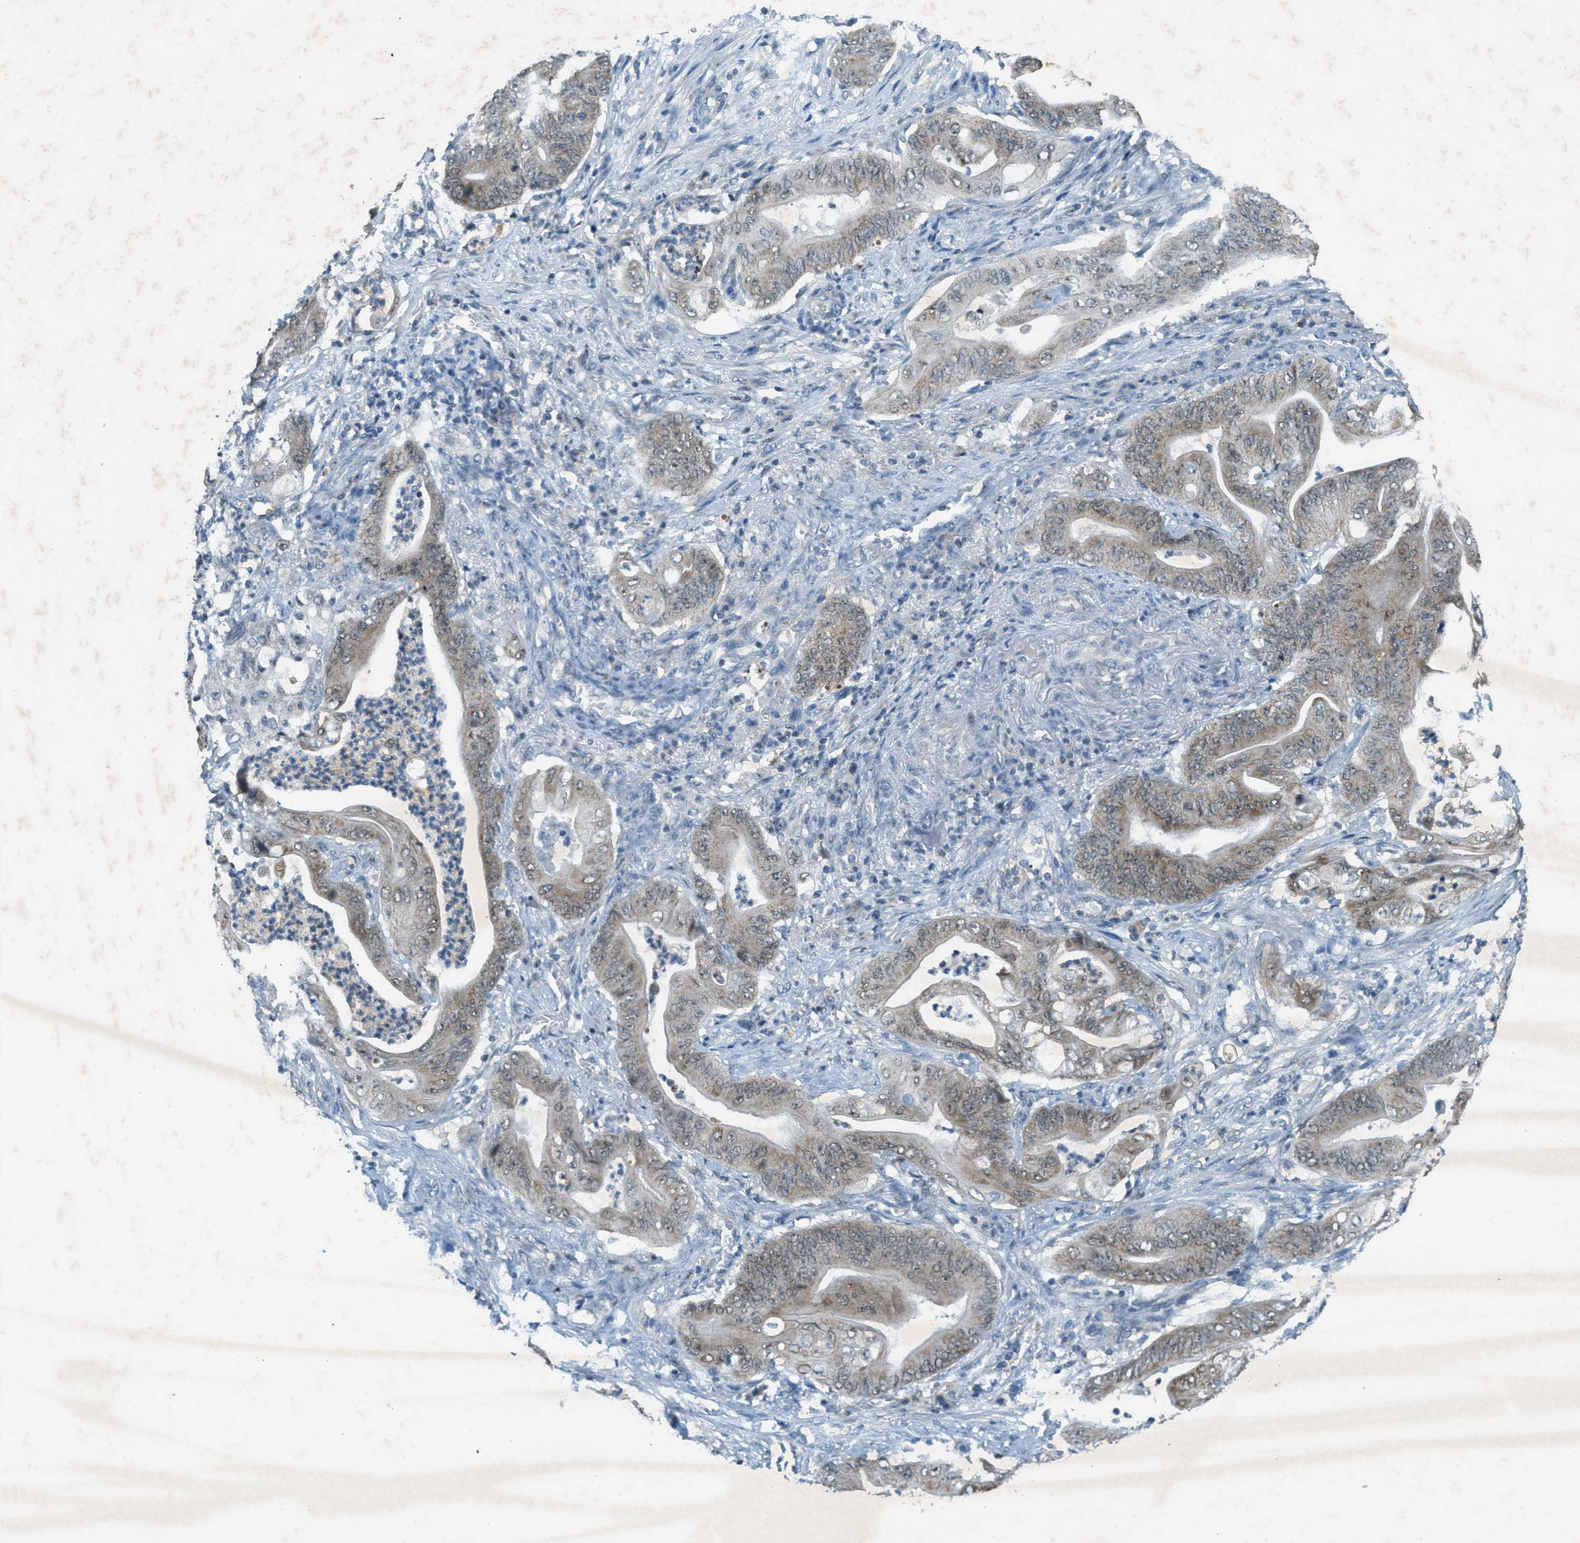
{"staining": {"intensity": "weak", "quantity": ">75%", "location": "cytoplasmic/membranous,nuclear"}, "tissue": "stomach cancer", "cell_type": "Tumor cells", "image_type": "cancer", "snomed": [{"axis": "morphology", "description": "Adenocarcinoma, NOS"}, {"axis": "topography", "description": "Stomach"}], "caption": "High-magnification brightfield microscopy of stomach cancer (adenocarcinoma) stained with DAB (brown) and counterstained with hematoxylin (blue). tumor cells exhibit weak cytoplasmic/membranous and nuclear staining is appreciated in about>75% of cells.", "gene": "TCF20", "patient": {"sex": "female", "age": 73}}